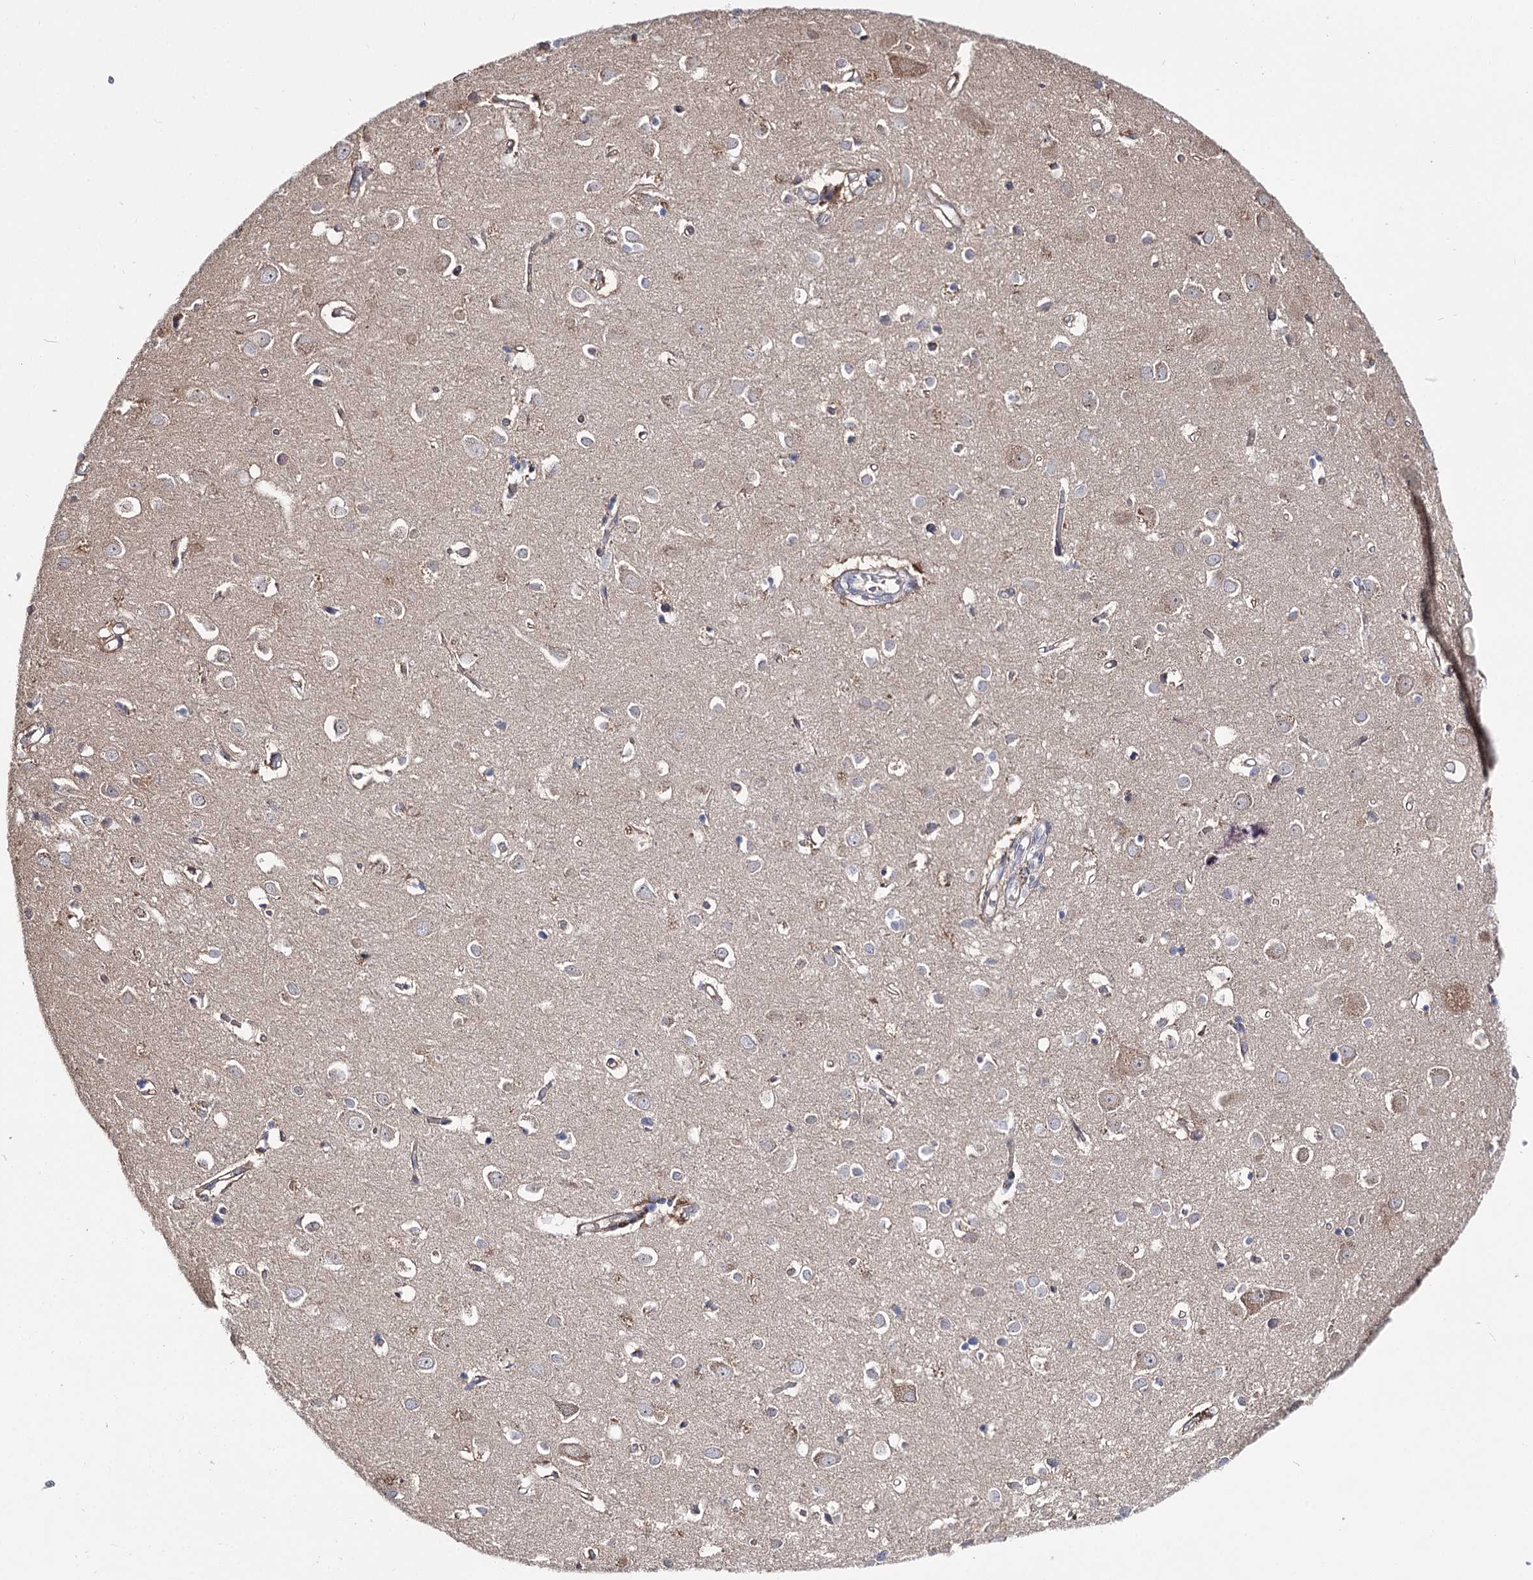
{"staining": {"intensity": "weak", "quantity": "25%-75%", "location": "cytoplasmic/membranous"}, "tissue": "cerebral cortex", "cell_type": "Endothelial cells", "image_type": "normal", "snomed": [{"axis": "morphology", "description": "Normal tissue, NOS"}, {"axis": "topography", "description": "Cerebral cortex"}], "caption": "A high-resolution histopathology image shows immunohistochemistry (IHC) staining of benign cerebral cortex, which reveals weak cytoplasmic/membranous positivity in approximately 25%-75% of endothelial cells. (Stains: DAB in brown, nuclei in blue, Microscopy: brightfield microscopy at high magnification).", "gene": "UGP2", "patient": {"sex": "female", "age": 64}}